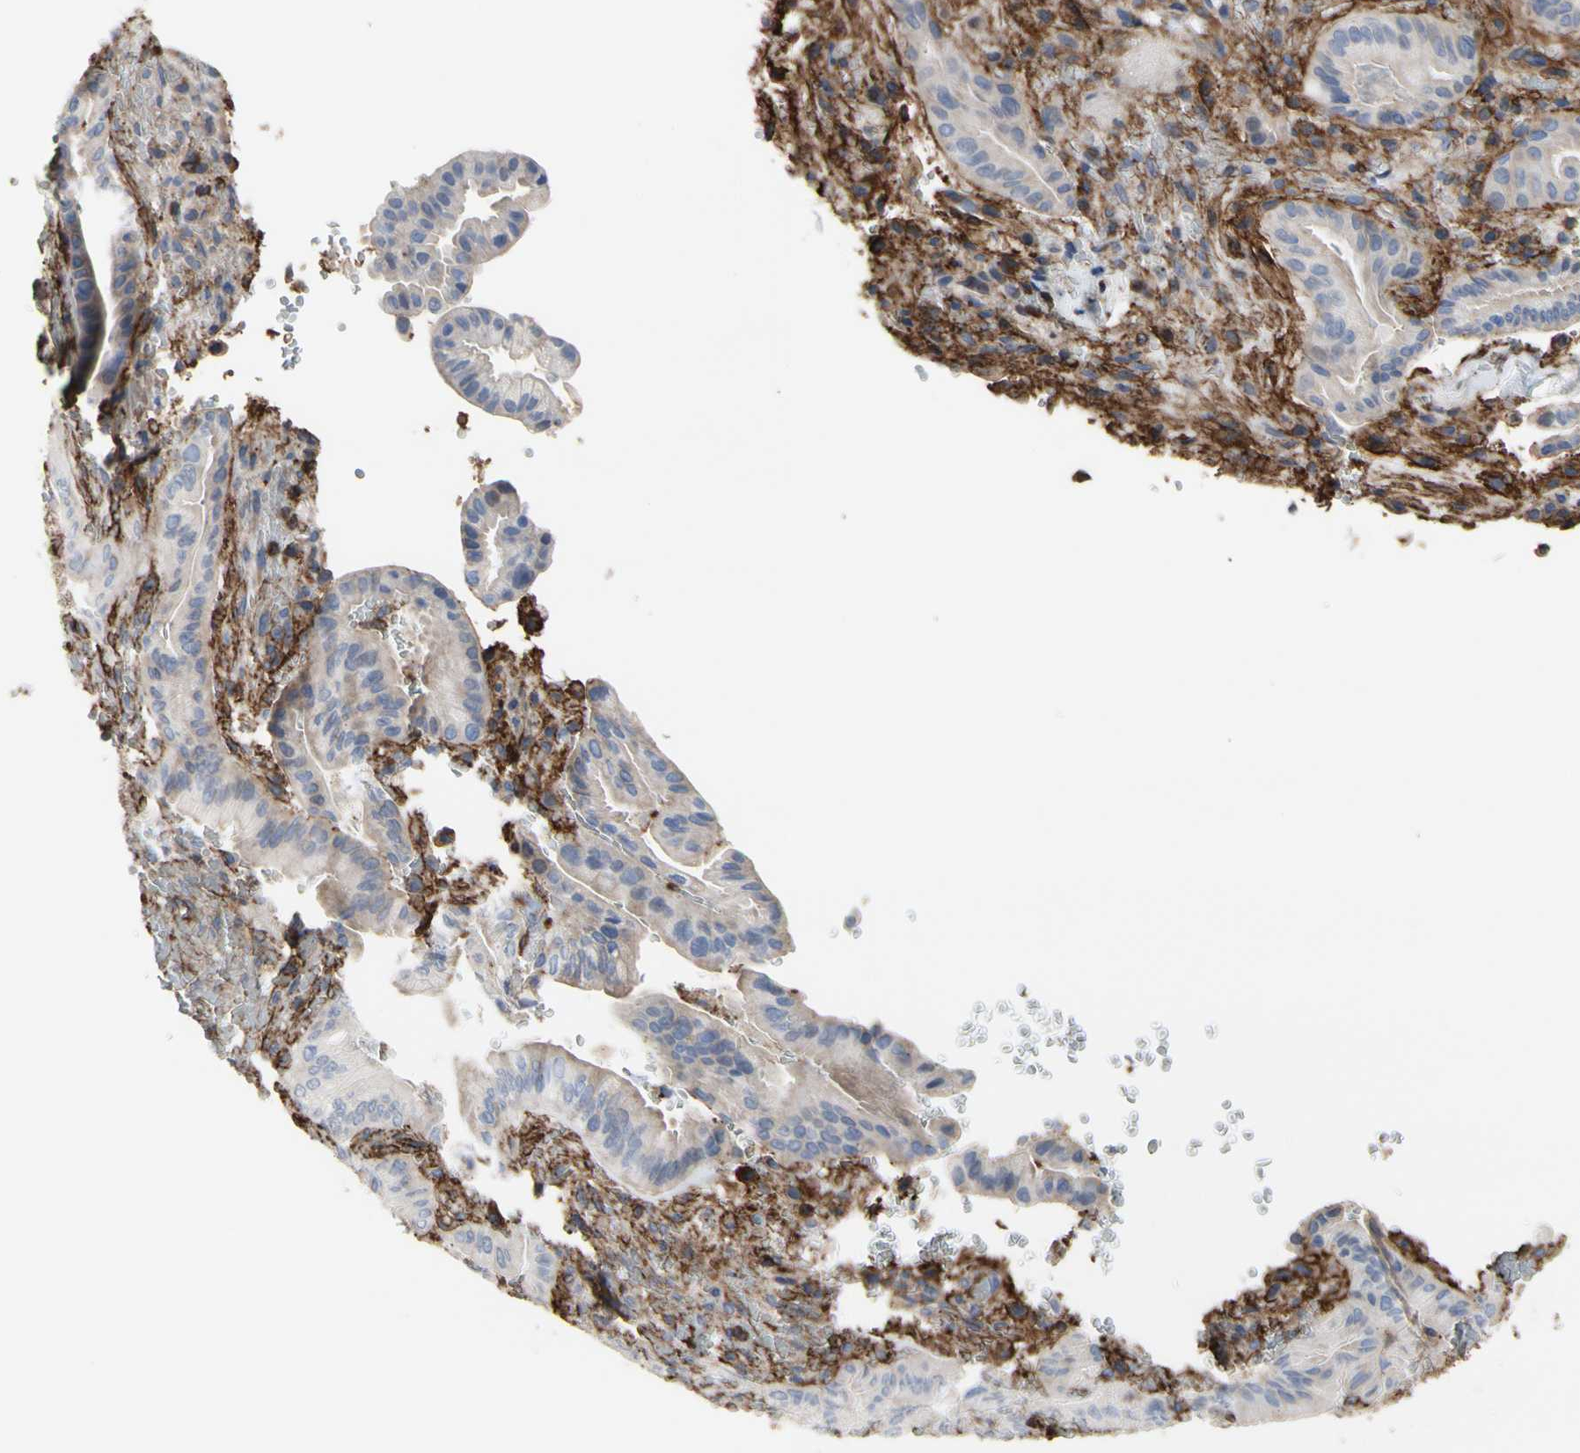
{"staining": {"intensity": "weak", "quantity": ">75%", "location": "cytoplasmic/membranous"}, "tissue": "liver cancer", "cell_type": "Tumor cells", "image_type": "cancer", "snomed": [{"axis": "morphology", "description": "Cholangiocarcinoma"}, {"axis": "topography", "description": "Liver"}], "caption": "Protein expression analysis of human liver cholangiocarcinoma reveals weak cytoplasmic/membranous positivity in approximately >75% of tumor cells. The staining was performed using DAB to visualize the protein expression in brown, while the nuclei were stained in blue with hematoxylin (Magnification: 20x).", "gene": "ANXA6", "patient": {"sex": "female", "age": 68}}